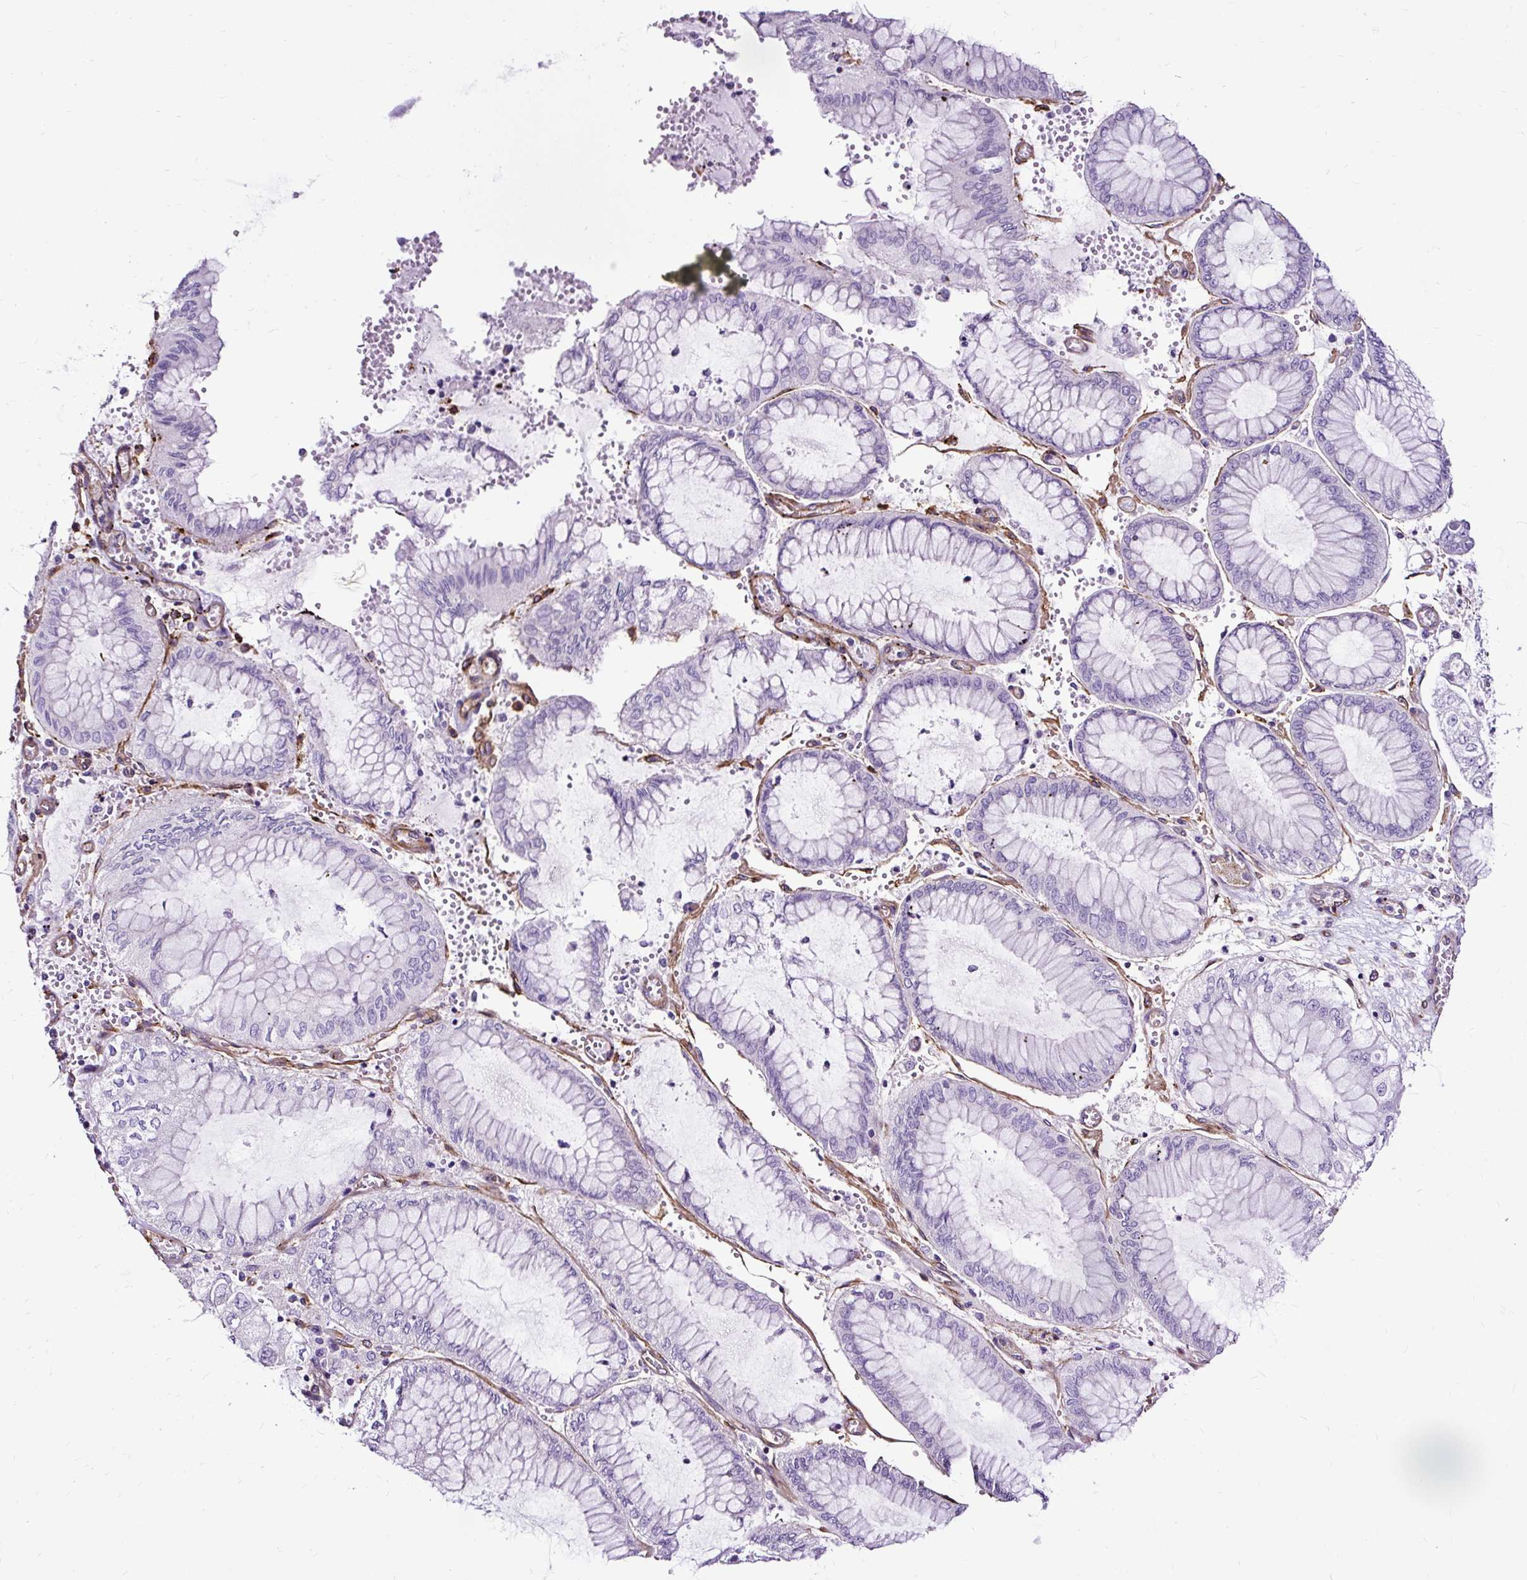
{"staining": {"intensity": "negative", "quantity": "none", "location": "none"}, "tissue": "stomach cancer", "cell_type": "Tumor cells", "image_type": "cancer", "snomed": [{"axis": "morphology", "description": "Adenocarcinoma, NOS"}, {"axis": "topography", "description": "Stomach"}], "caption": "High magnification brightfield microscopy of stomach adenocarcinoma stained with DAB (3,3'-diaminobenzidine) (brown) and counterstained with hematoxylin (blue): tumor cells show no significant staining. (DAB (3,3'-diaminobenzidine) immunohistochemistry (IHC), high magnification).", "gene": "SLC7A8", "patient": {"sex": "male", "age": 76}}